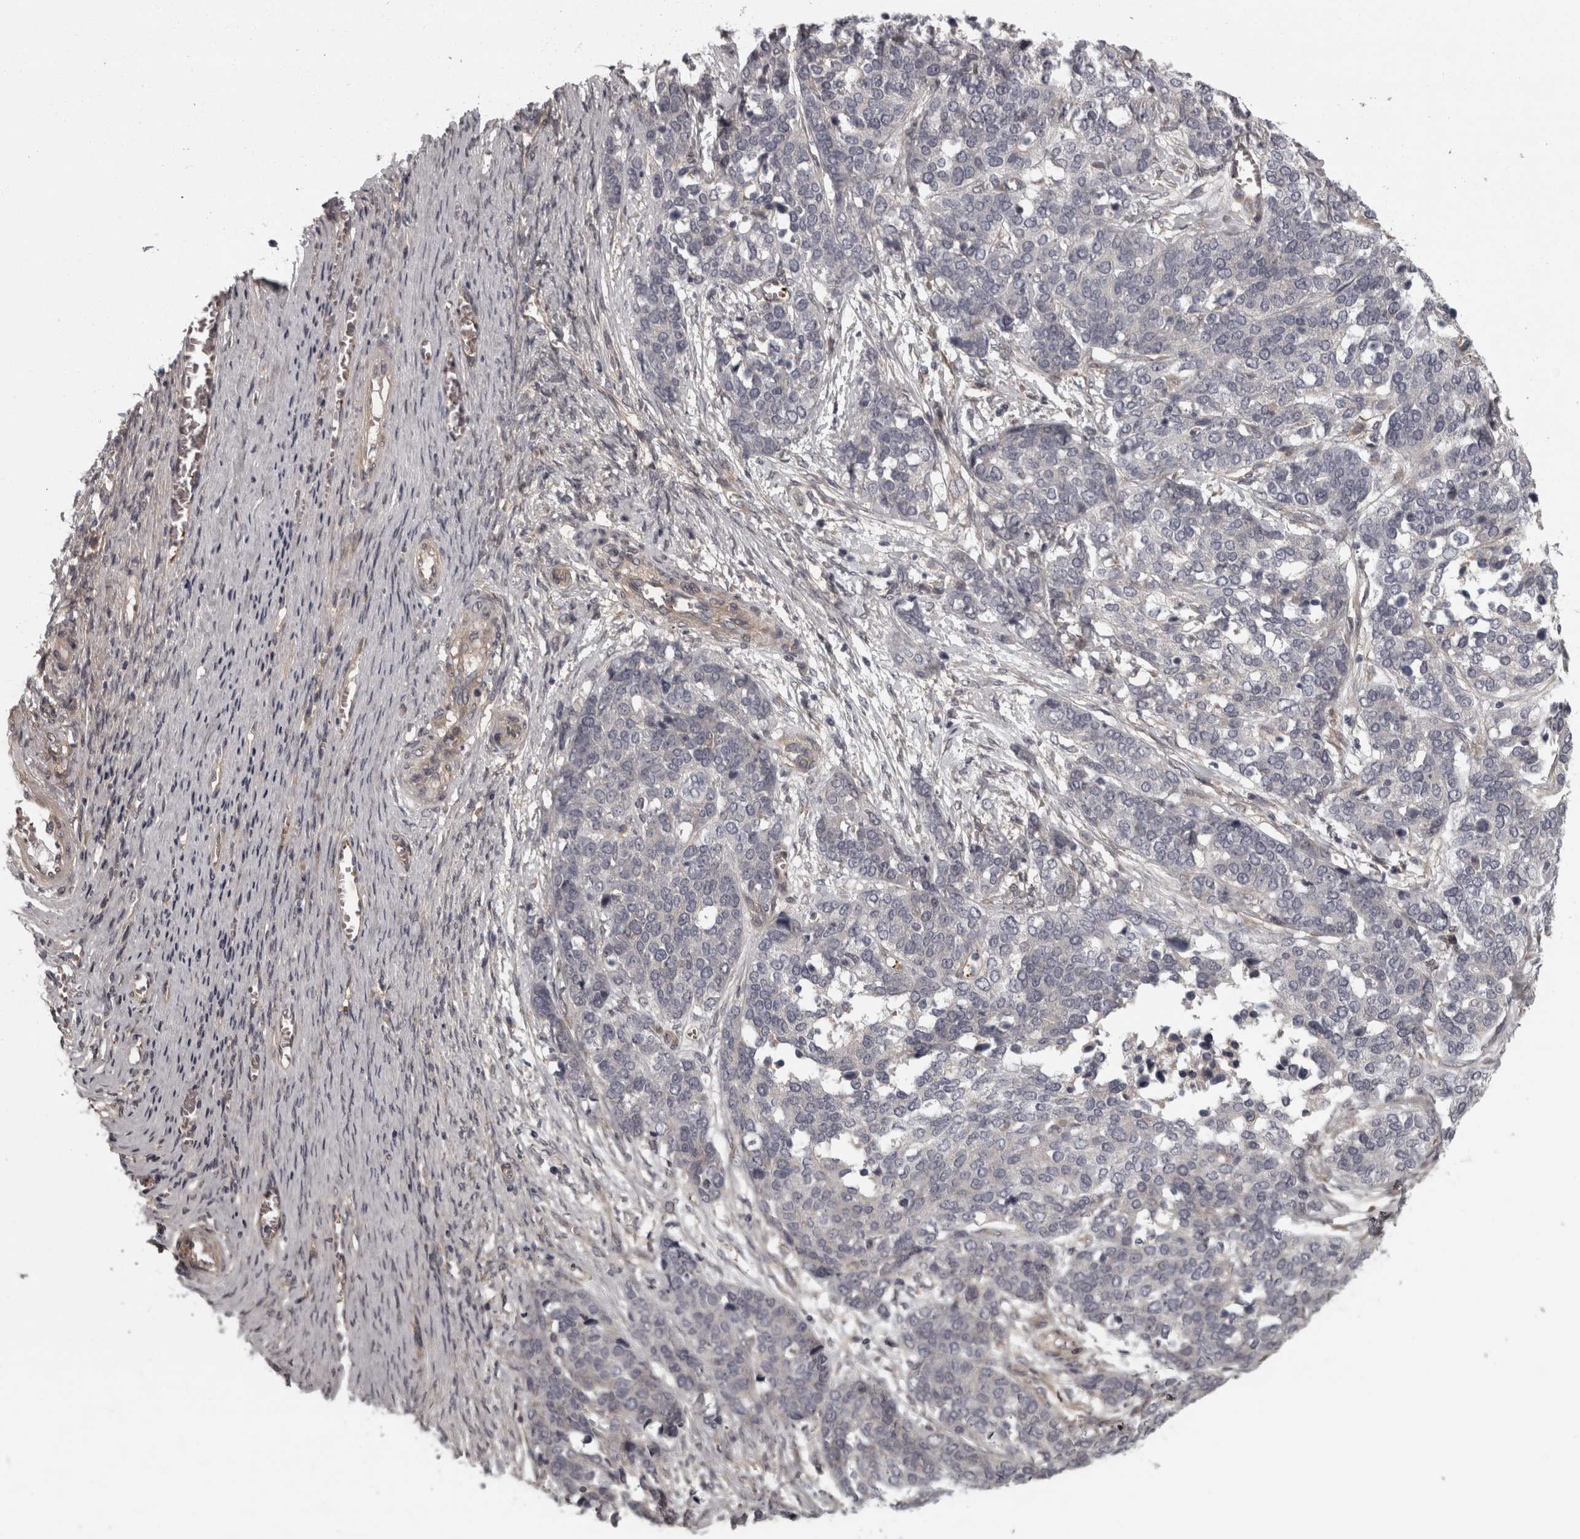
{"staining": {"intensity": "negative", "quantity": "none", "location": "none"}, "tissue": "ovarian cancer", "cell_type": "Tumor cells", "image_type": "cancer", "snomed": [{"axis": "morphology", "description": "Cystadenocarcinoma, serous, NOS"}, {"axis": "topography", "description": "Ovary"}], "caption": "High power microscopy photomicrograph of an immunohistochemistry (IHC) histopathology image of serous cystadenocarcinoma (ovarian), revealing no significant positivity in tumor cells.", "gene": "RSU1", "patient": {"sex": "female", "age": 44}}